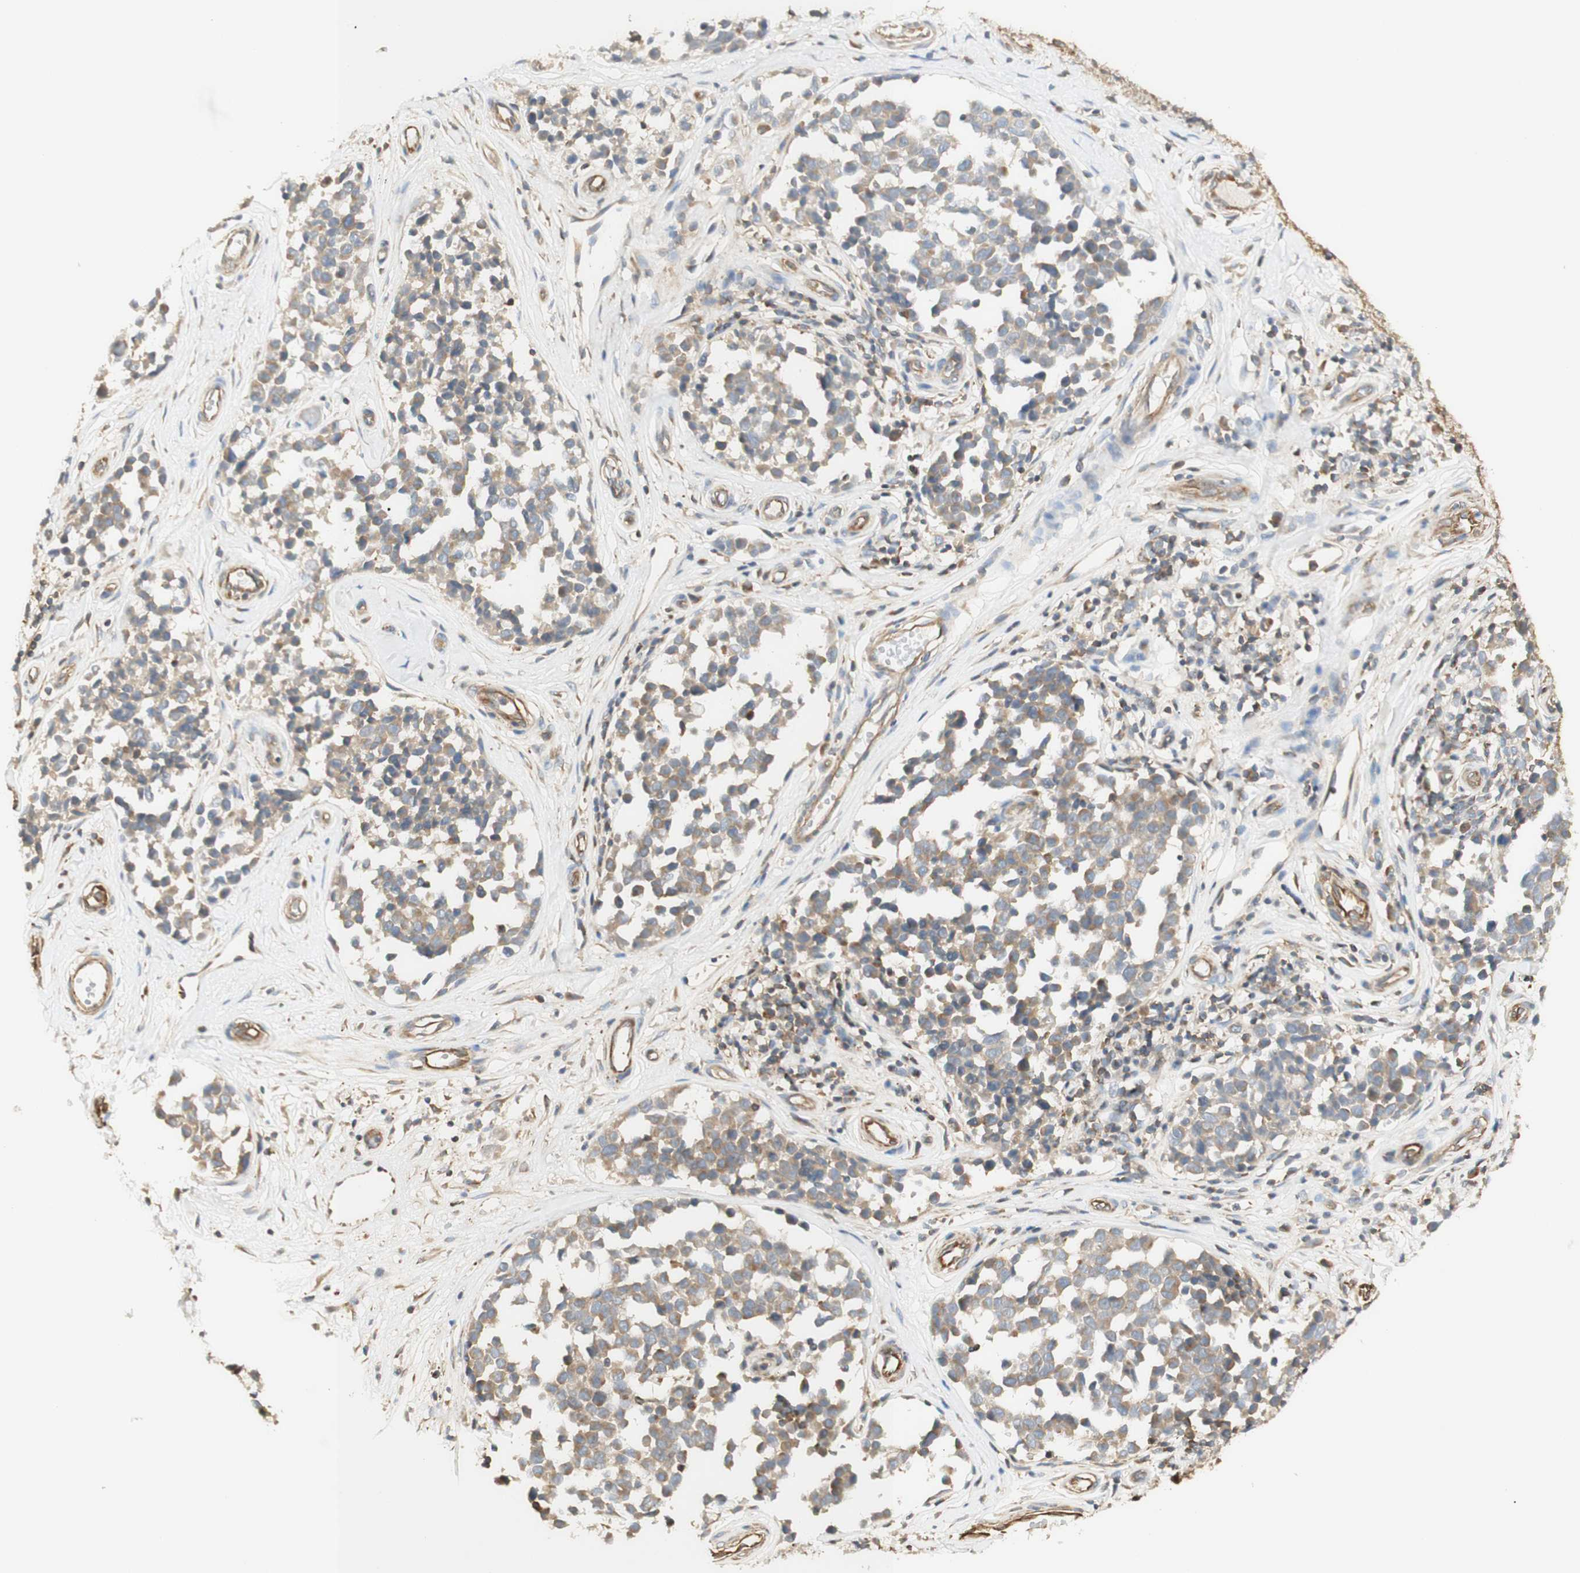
{"staining": {"intensity": "weak", "quantity": ">75%", "location": "cytoplasmic/membranous"}, "tissue": "melanoma", "cell_type": "Tumor cells", "image_type": "cancer", "snomed": [{"axis": "morphology", "description": "Malignant melanoma, NOS"}, {"axis": "topography", "description": "Skin"}], "caption": "Tumor cells demonstrate weak cytoplasmic/membranous positivity in about >75% of cells in malignant melanoma.", "gene": "IKBKG", "patient": {"sex": "female", "age": 64}}